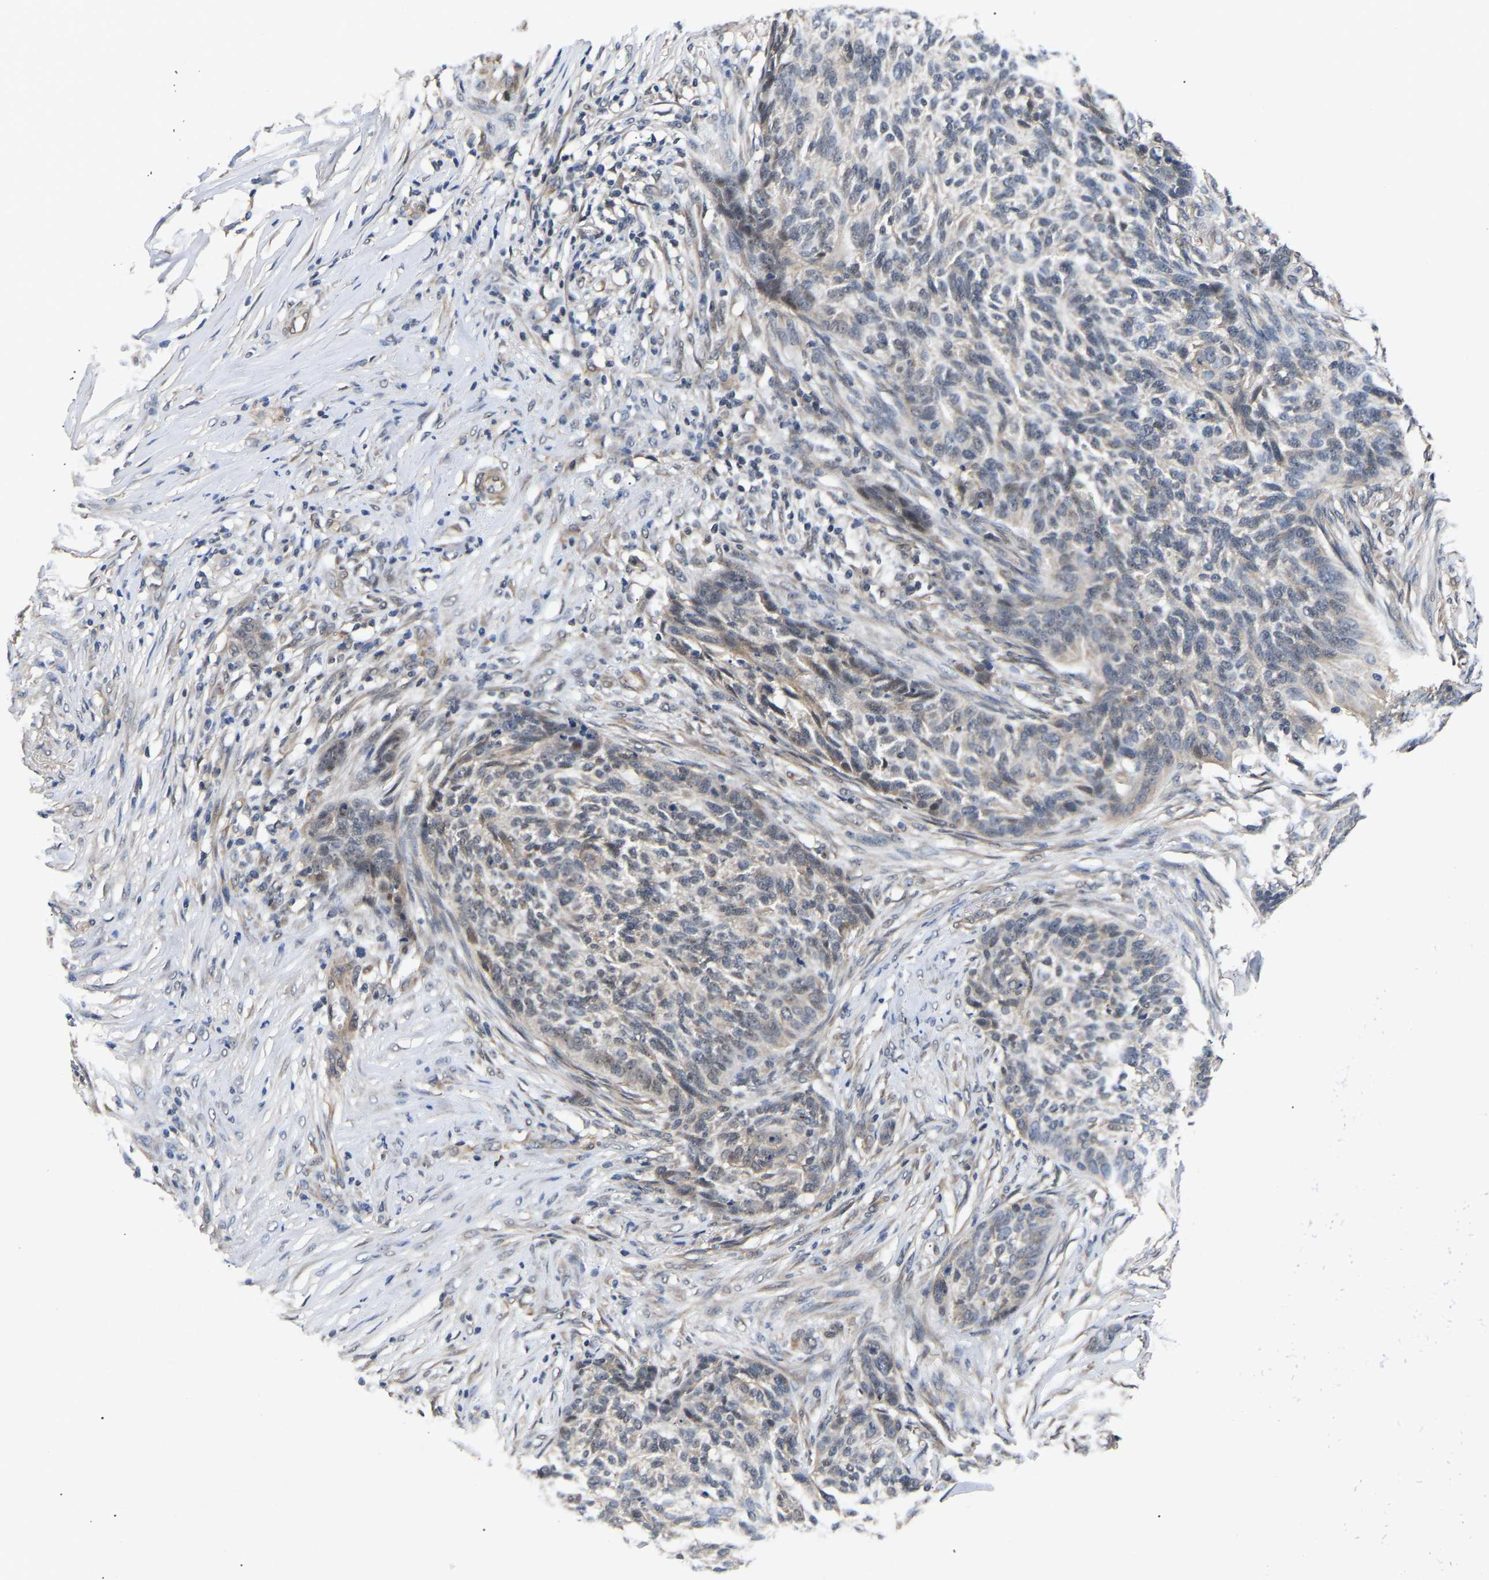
{"staining": {"intensity": "weak", "quantity": "<25%", "location": "cytoplasmic/membranous"}, "tissue": "skin cancer", "cell_type": "Tumor cells", "image_type": "cancer", "snomed": [{"axis": "morphology", "description": "Basal cell carcinoma"}, {"axis": "topography", "description": "Skin"}], "caption": "Tumor cells are negative for brown protein staining in skin basal cell carcinoma.", "gene": "METTL16", "patient": {"sex": "male", "age": 85}}